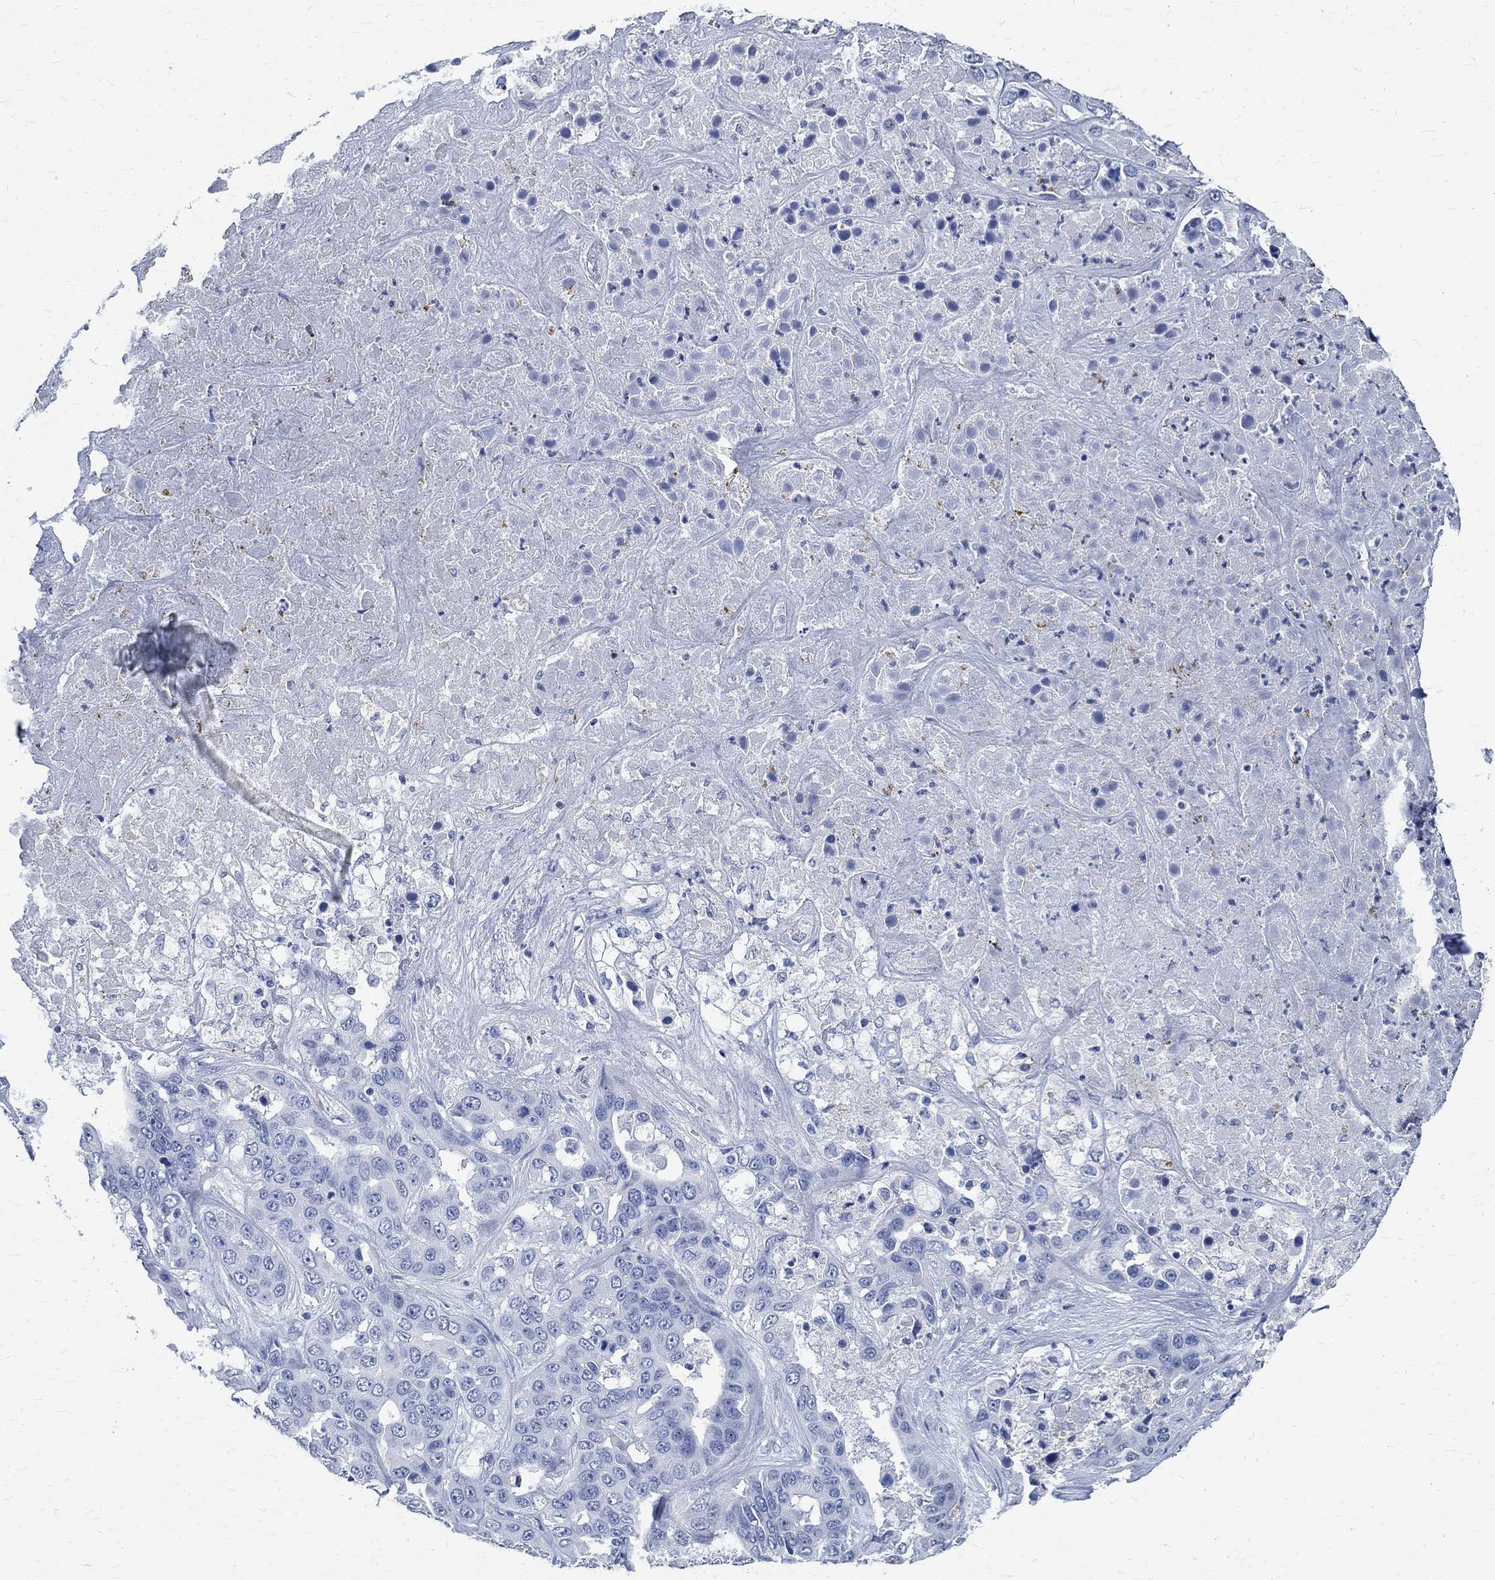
{"staining": {"intensity": "negative", "quantity": "none", "location": "none"}, "tissue": "liver cancer", "cell_type": "Tumor cells", "image_type": "cancer", "snomed": [{"axis": "morphology", "description": "Cholangiocarcinoma"}, {"axis": "topography", "description": "Liver"}], "caption": "Immunohistochemistry photomicrograph of neoplastic tissue: liver cancer (cholangiocarcinoma) stained with DAB displays no significant protein staining in tumor cells.", "gene": "TMEM221", "patient": {"sex": "female", "age": 52}}